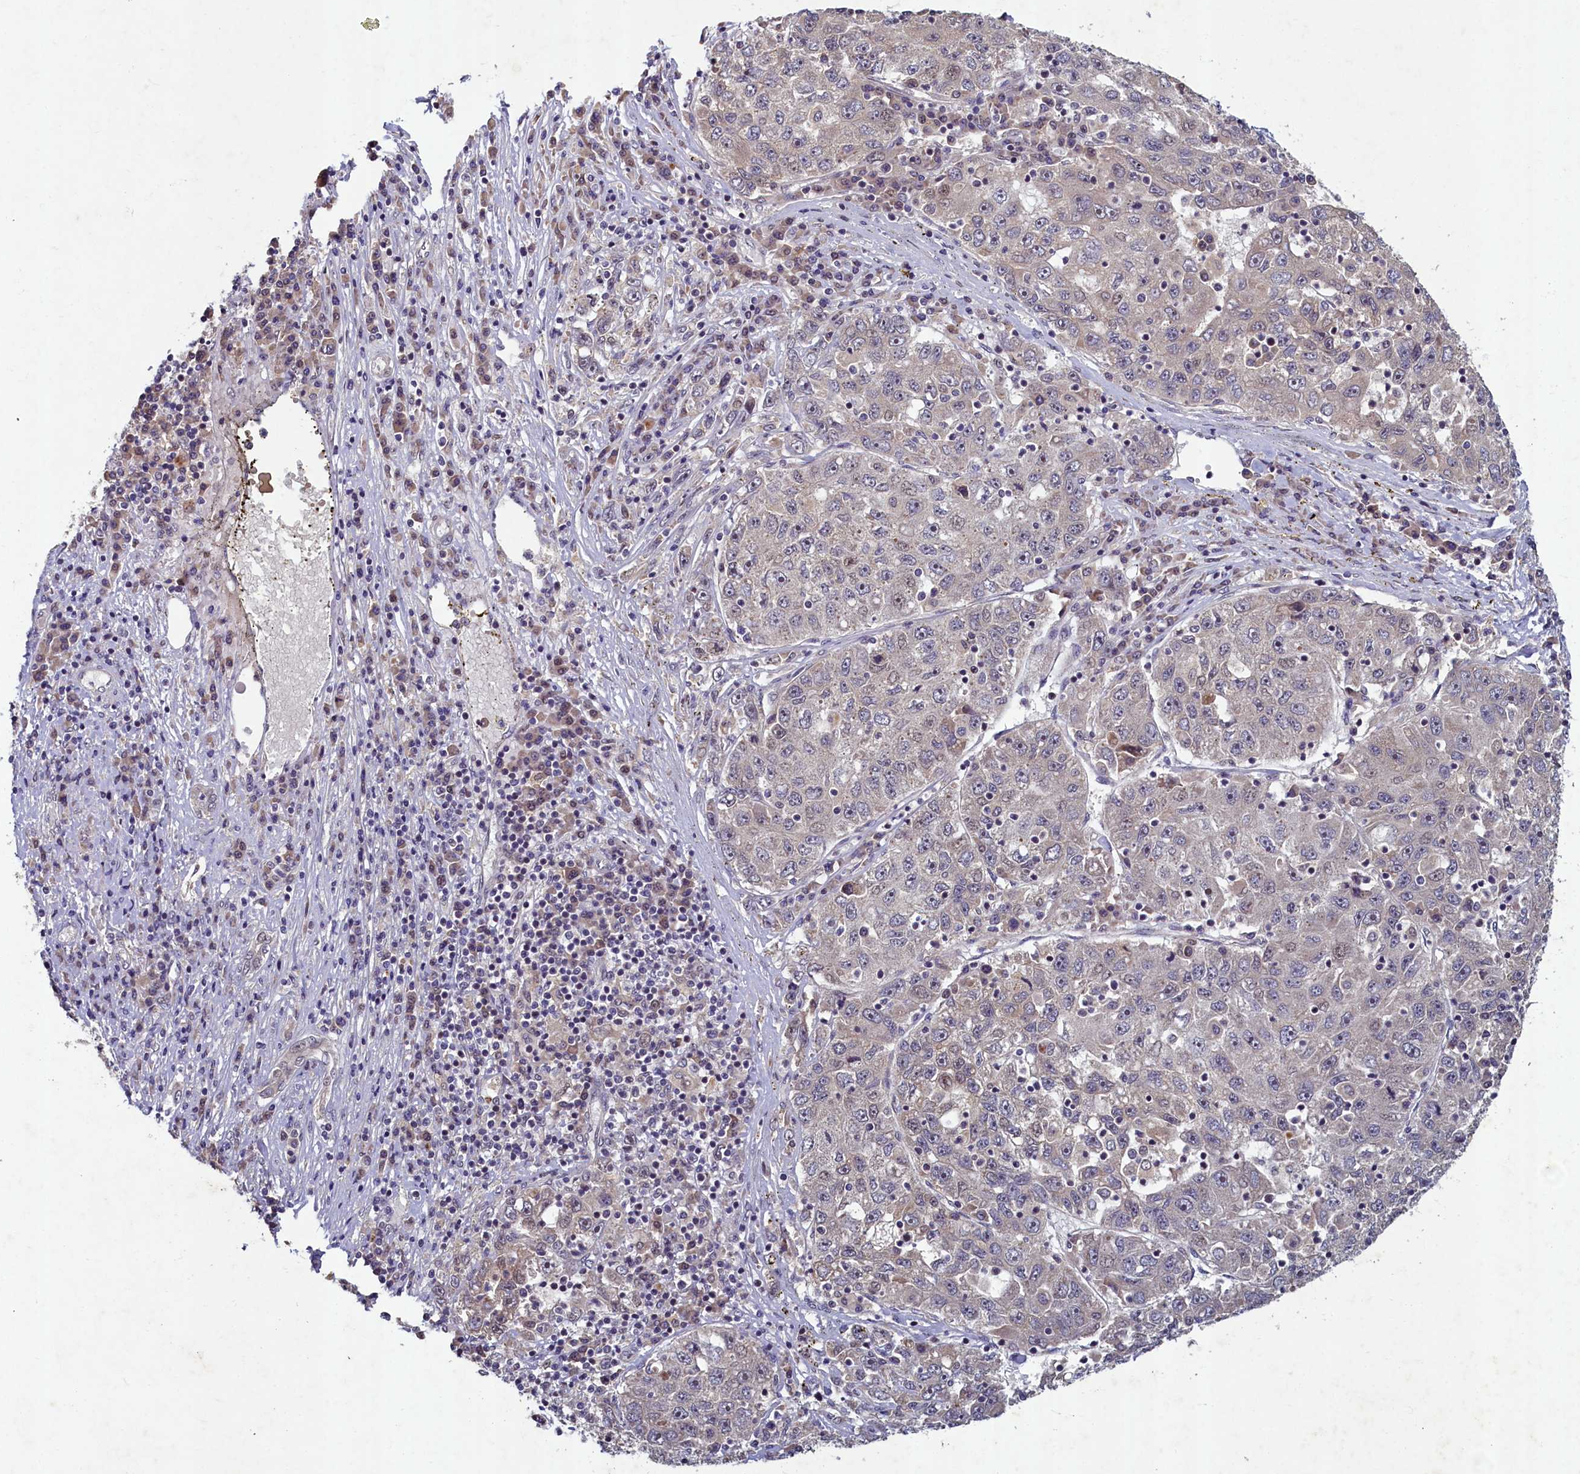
{"staining": {"intensity": "weak", "quantity": "<25%", "location": "cytoplasmic/membranous"}, "tissue": "liver cancer", "cell_type": "Tumor cells", "image_type": "cancer", "snomed": [{"axis": "morphology", "description": "Carcinoma, Hepatocellular, NOS"}, {"axis": "topography", "description": "Liver"}], "caption": "A photomicrograph of hepatocellular carcinoma (liver) stained for a protein reveals no brown staining in tumor cells. The staining was performed using DAB to visualize the protein expression in brown, while the nuclei were stained in blue with hematoxylin (Magnification: 20x).", "gene": "LATS2", "patient": {"sex": "male", "age": 49}}